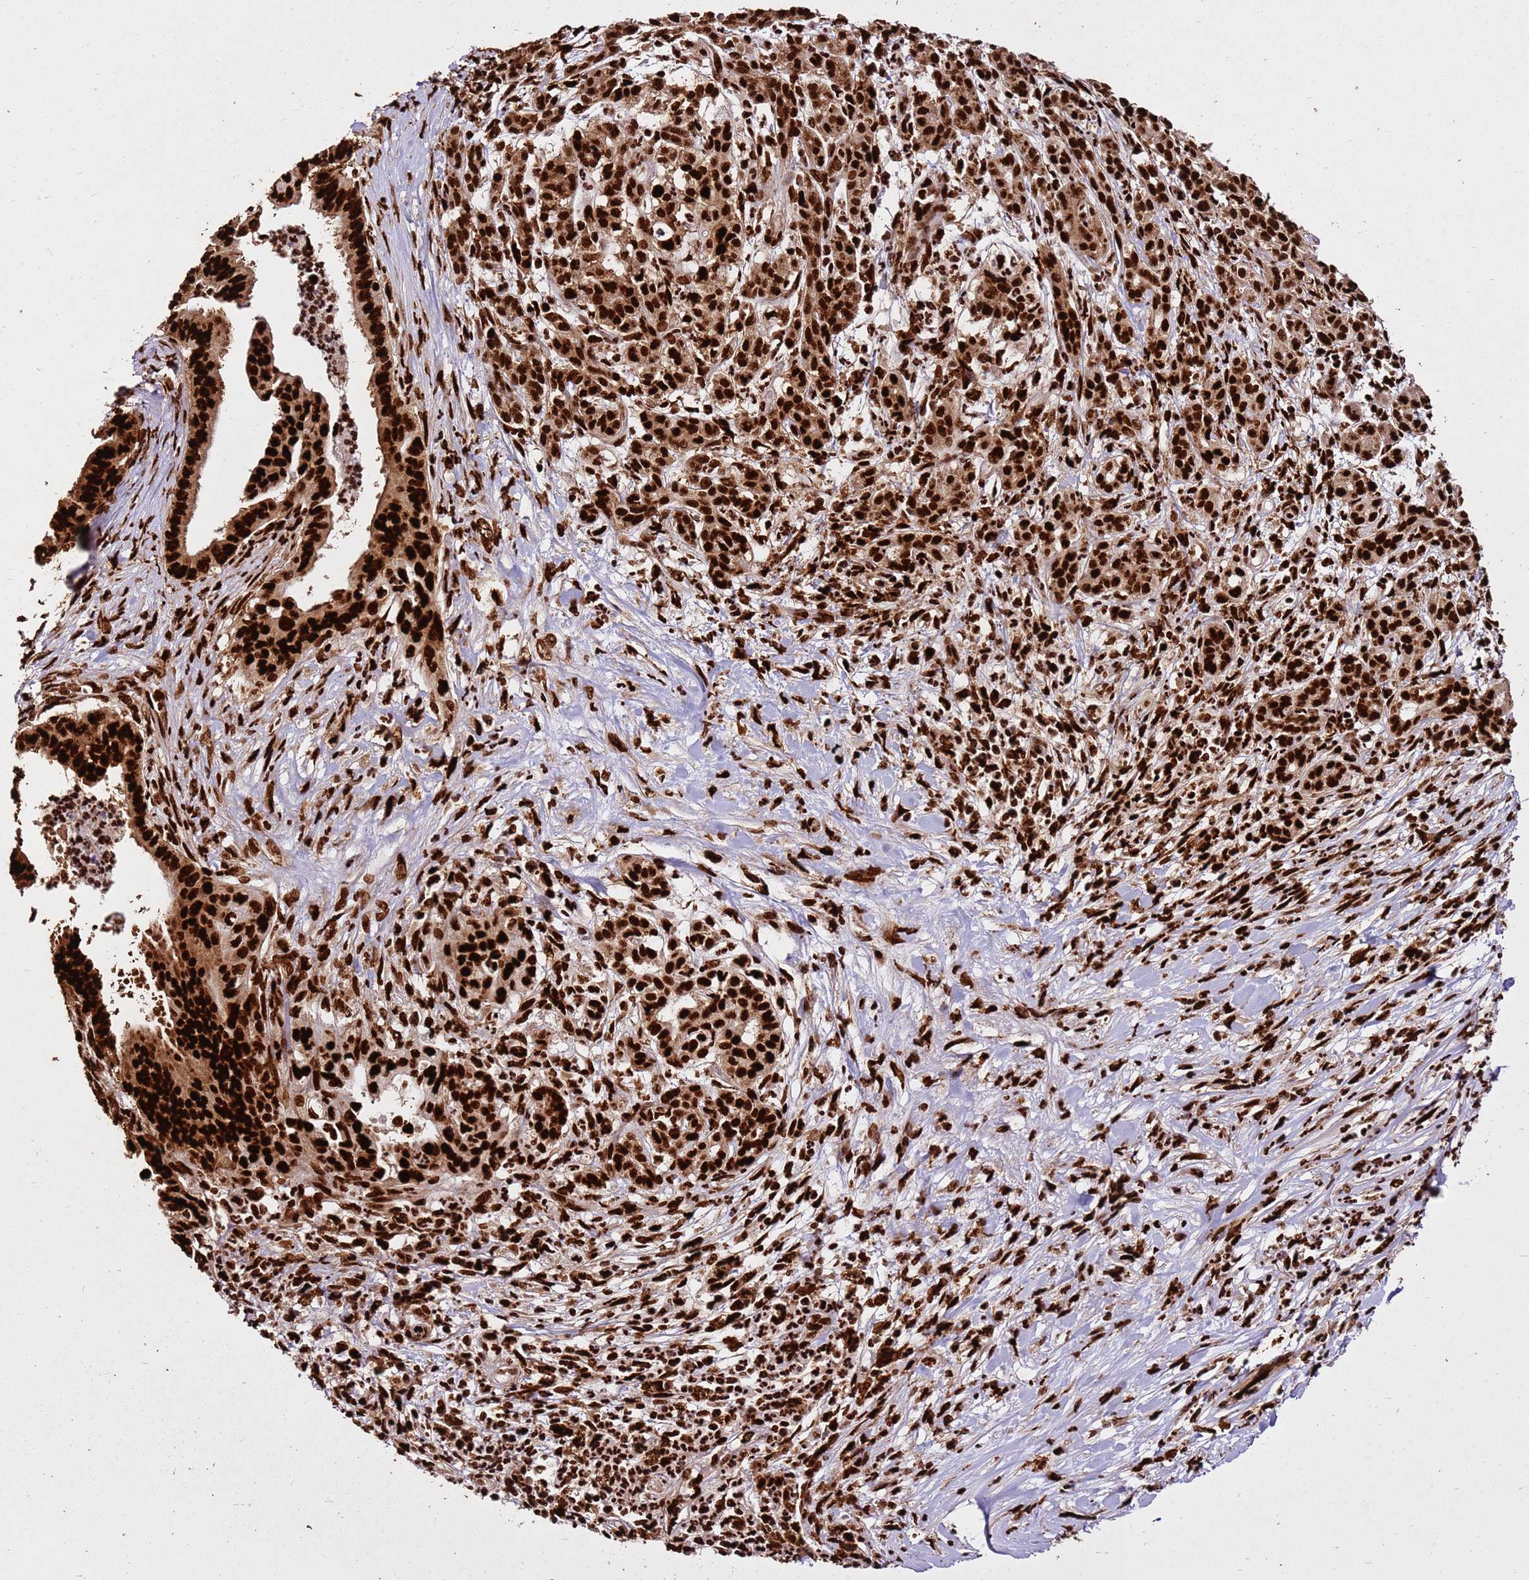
{"staining": {"intensity": "strong", "quantity": ">75%", "location": "nuclear"}, "tissue": "pancreatic cancer", "cell_type": "Tumor cells", "image_type": "cancer", "snomed": [{"axis": "morphology", "description": "Adenocarcinoma, NOS"}, {"axis": "topography", "description": "Pancreas"}], "caption": "Immunohistochemistry staining of pancreatic adenocarcinoma, which demonstrates high levels of strong nuclear staining in about >75% of tumor cells indicating strong nuclear protein positivity. The staining was performed using DAB (brown) for protein detection and nuclei were counterstained in hematoxylin (blue).", "gene": "HNRNPAB", "patient": {"sex": "male", "age": 58}}